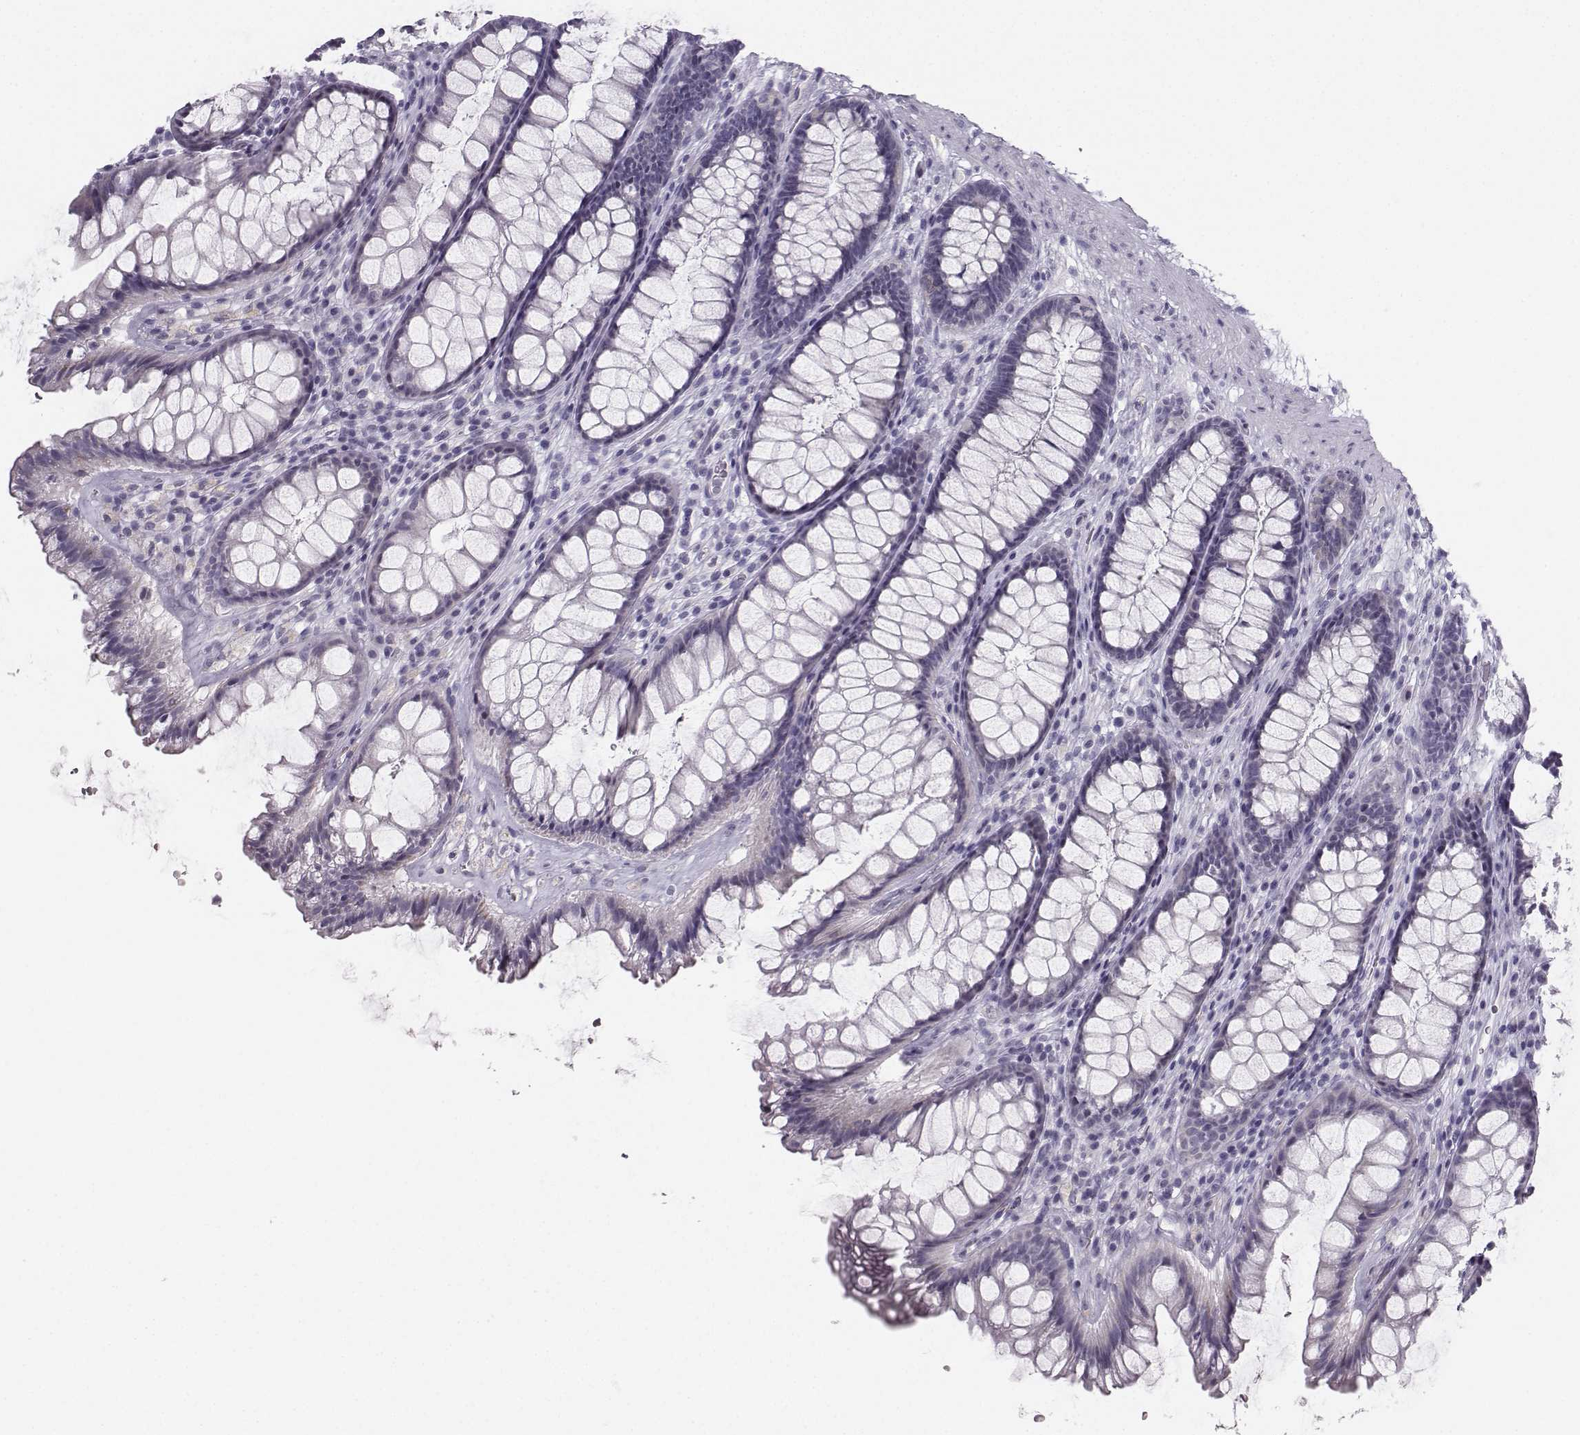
{"staining": {"intensity": "negative", "quantity": "none", "location": "none"}, "tissue": "rectum", "cell_type": "Glandular cells", "image_type": "normal", "snomed": [{"axis": "morphology", "description": "Normal tissue, NOS"}, {"axis": "topography", "description": "Rectum"}], "caption": "Immunohistochemistry (IHC) micrograph of normal rectum: rectum stained with DAB shows no significant protein expression in glandular cells.", "gene": "CASR", "patient": {"sex": "male", "age": 72}}